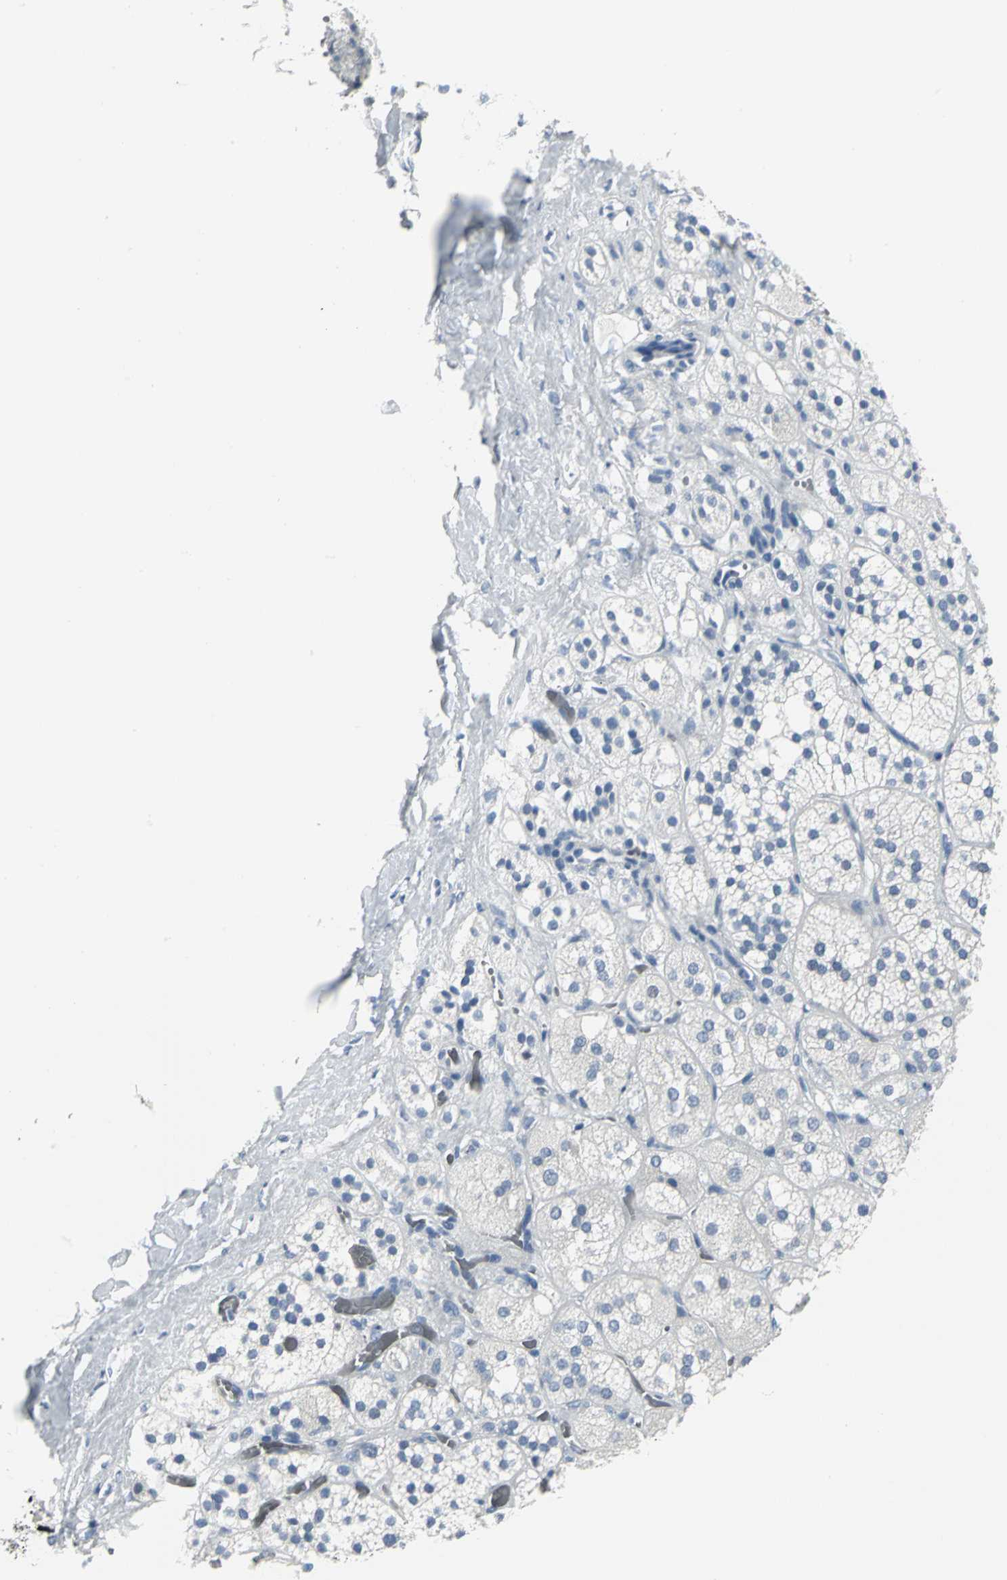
{"staining": {"intensity": "negative", "quantity": "none", "location": "none"}, "tissue": "adrenal gland", "cell_type": "Glandular cells", "image_type": "normal", "snomed": [{"axis": "morphology", "description": "Normal tissue, NOS"}, {"axis": "topography", "description": "Adrenal gland"}], "caption": "Immunohistochemistry micrograph of unremarkable adrenal gland stained for a protein (brown), which exhibits no staining in glandular cells. (DAB IHC, high magnification).", "gene": "MCM3", "patient": {"sex": "female", "age": 71}}